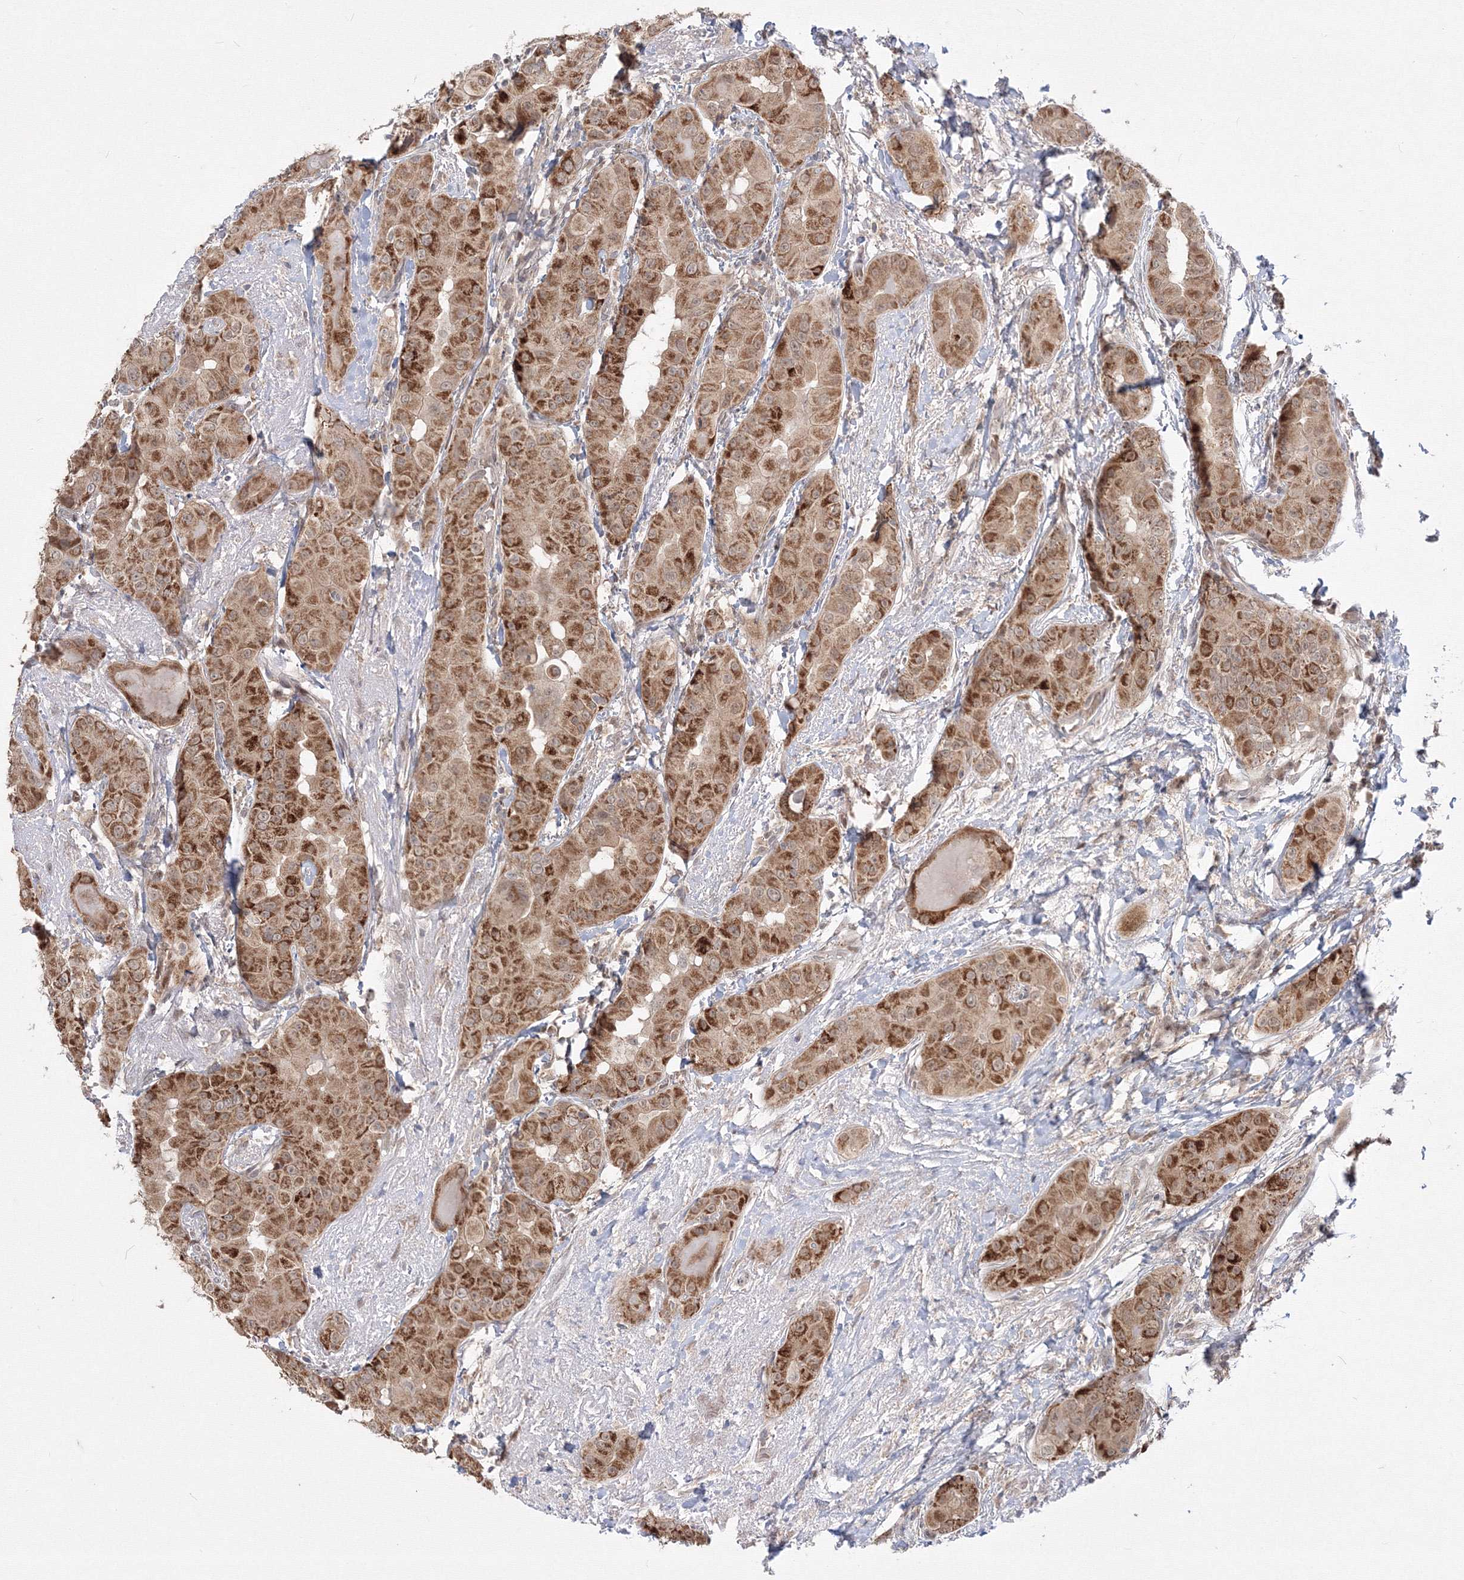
{"staining": {"intensity": "moderate", "quantity": ">75%", "location": "cytoplasmic/membranous"}, "tissue": "thyroid cancer", "cell_type": "Tumor cells", "image_type": "cancer", "snomed": [{"axis": "morphology", "description": "Papillary adenocarcinoma, NOS"}, {"axis": "topography", "description": "Thyroid gland"}], "caption": "A high-resolution photomicrograph shows immunohistochemistry (IHC) staining of papillary adenocarcinoma (thyroid), which shows moderate cytoplasmic/membranous expression in about >75% of tumor cells.", "gene": "COPS4", "patient": {"sex": "male", "age": 33}}